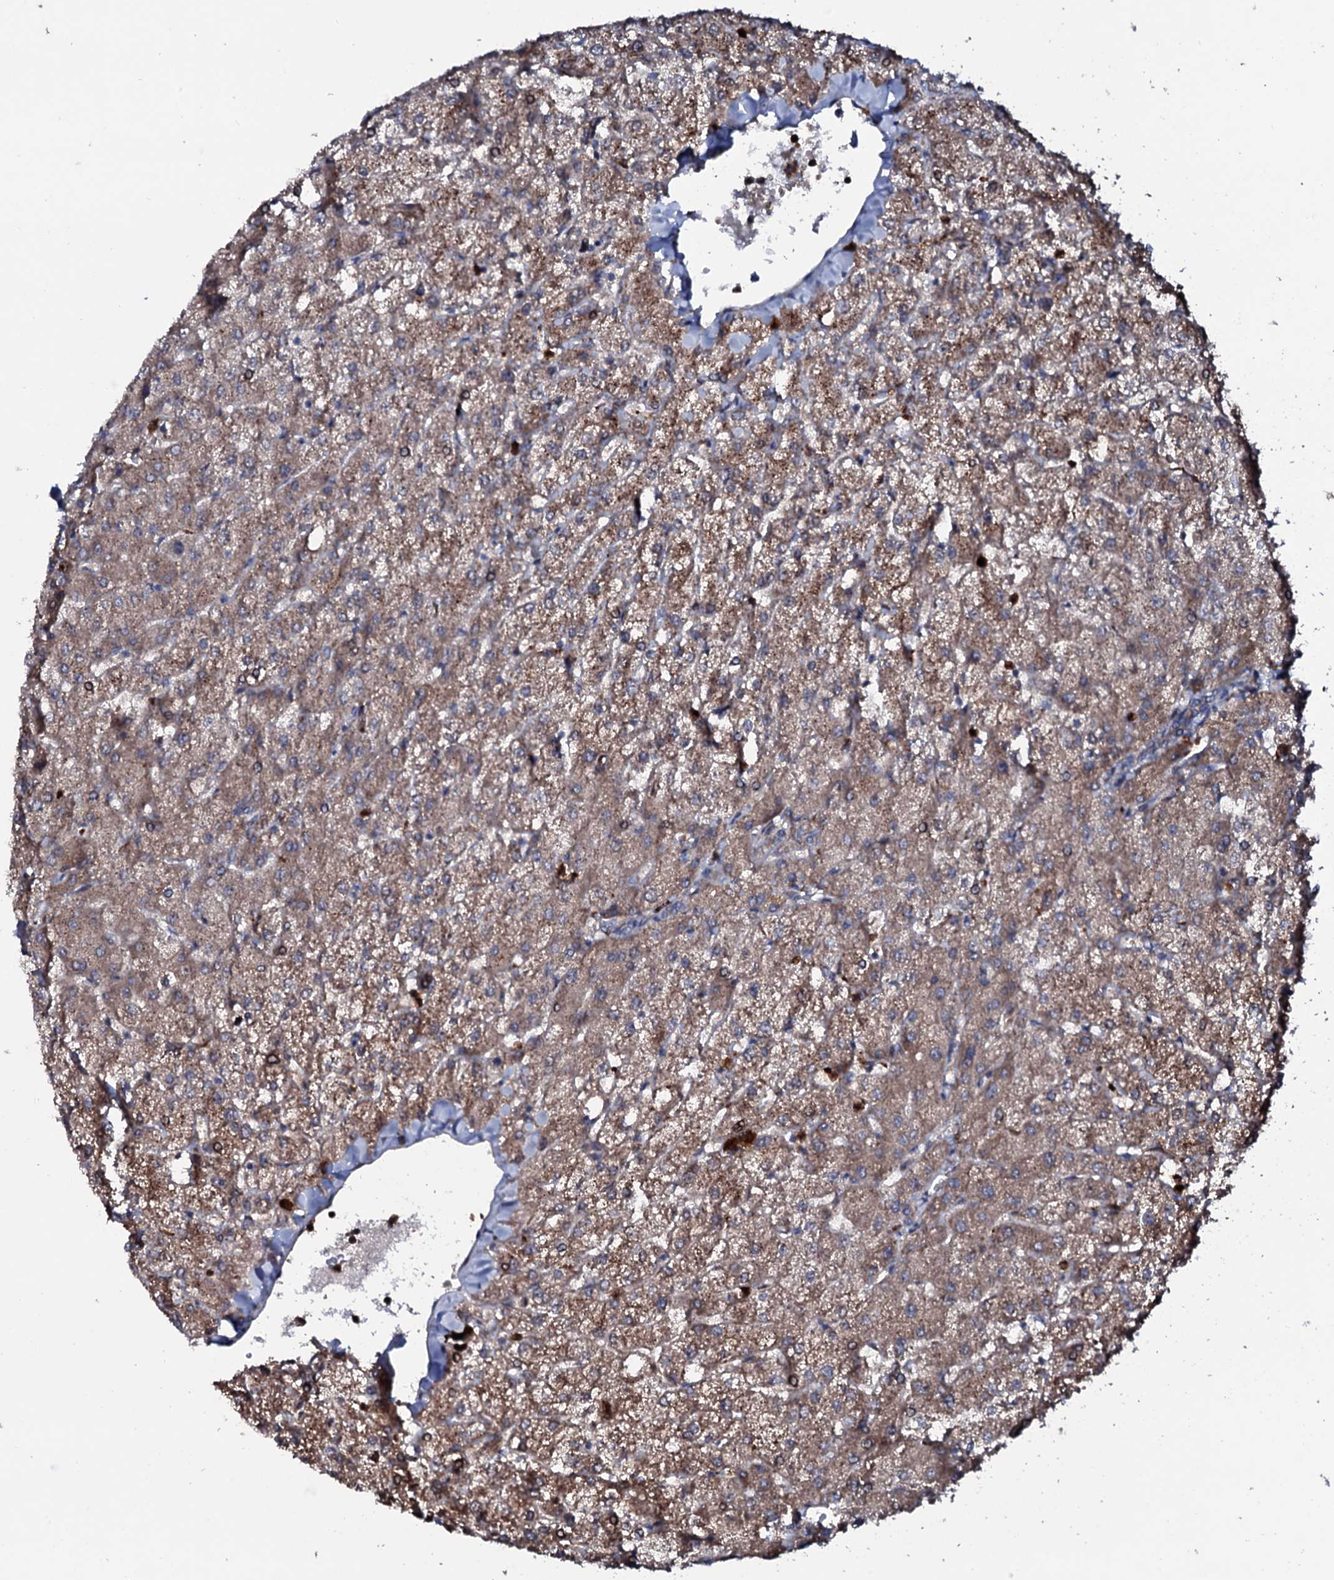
{"staining": {"intensity": "weak", "quantity": "<25%", "location": "cytoplasmic/membranous"}, "tissue": "liver", "cell_type": "Cholangiocytes", "image_type": "normal", "snomed": [{"axis": "morphology", "description": "Normal tissue, NOS"}, {"axis": "topography", "description": "Liver"}], "caption": "This photomicrograph is of normal liver stained with immunohistochemistry (IHC) to label a protein in brown with the nuclei are counter-stained blue. There is no positivity in cholangiocytes.", "gene": "COG6", "patient": {"sex": "female", "age": 54}}